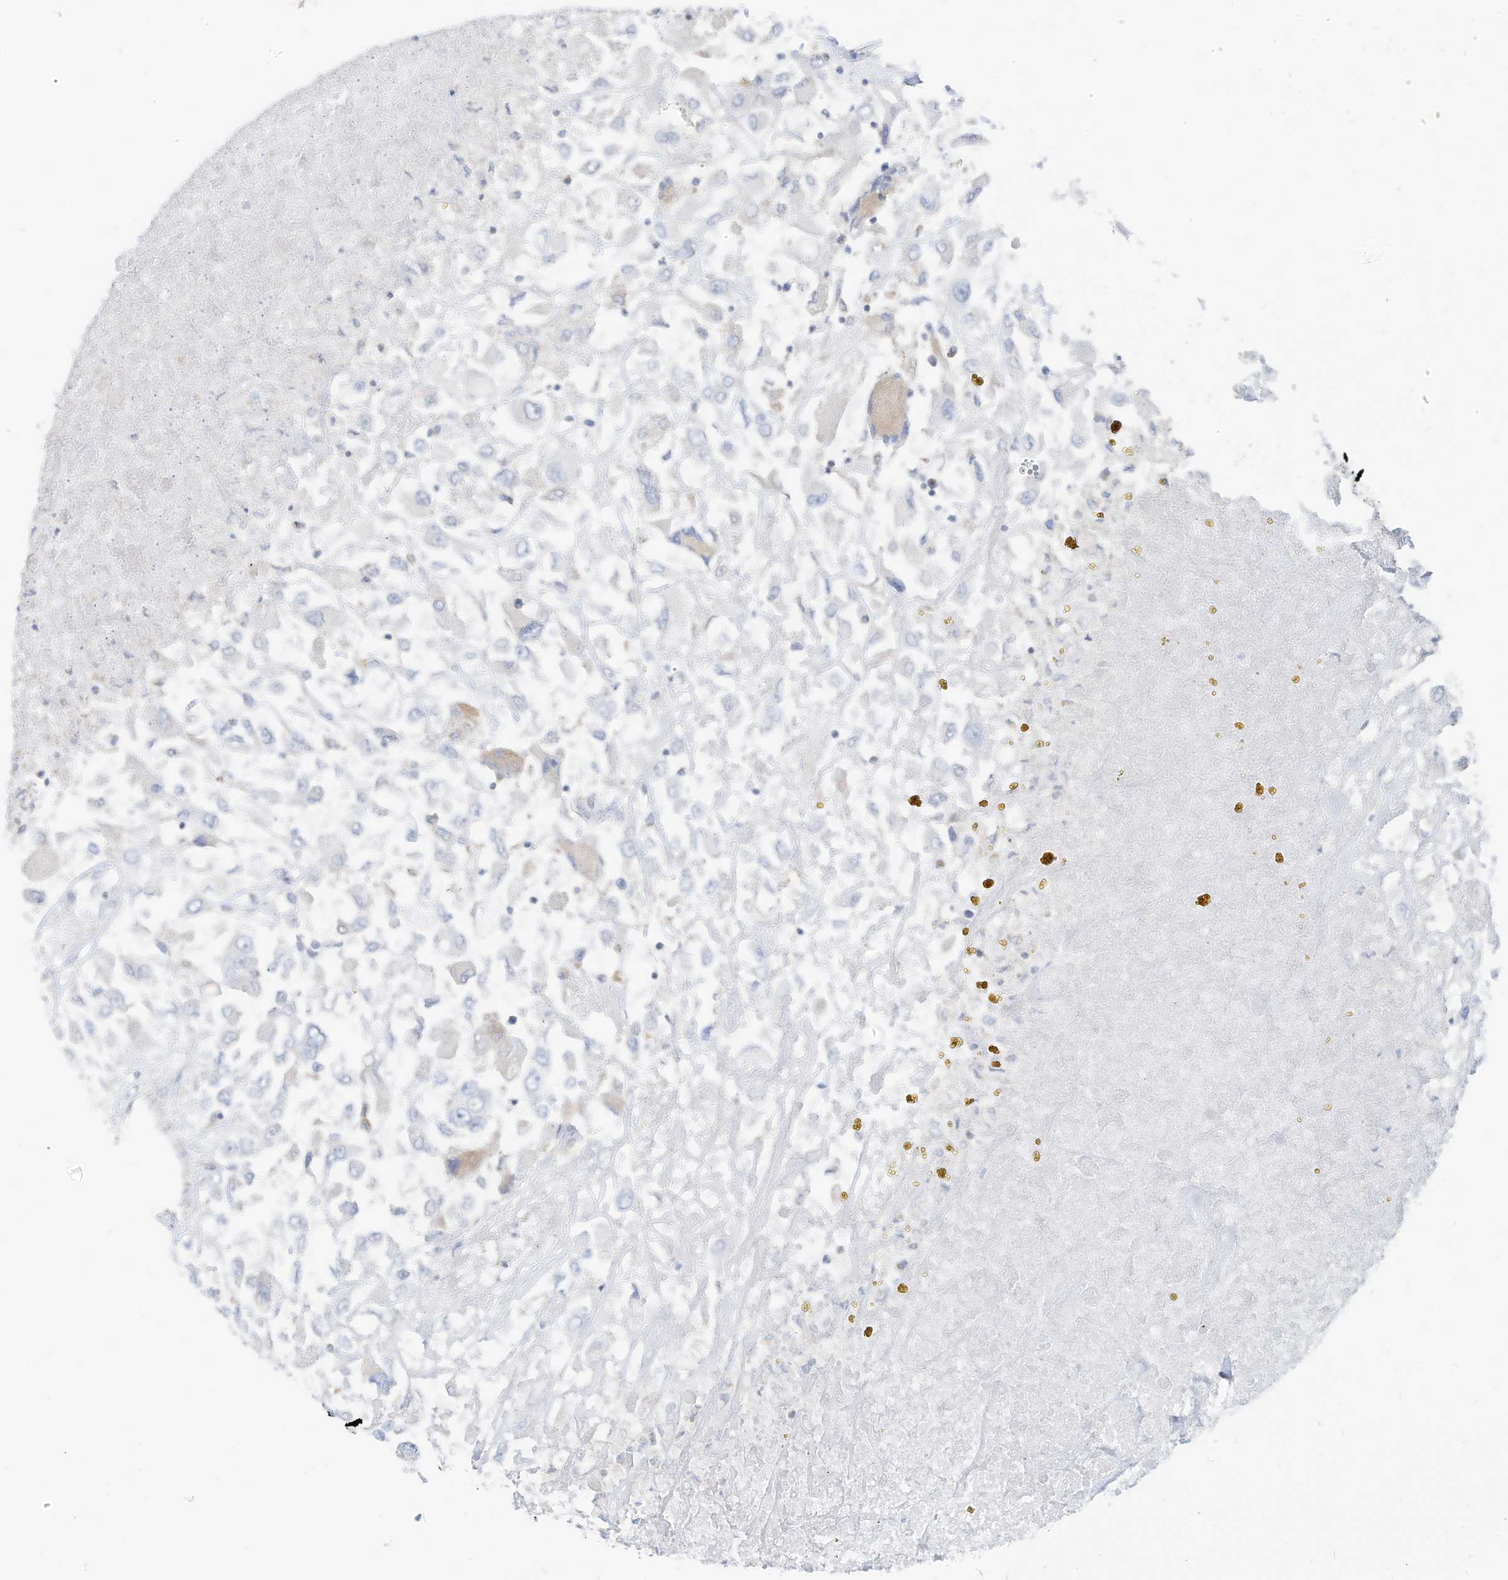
{"staining": {"intensity": "negative", "quantity": "none", "location": "none"}, "tissue": "renal cancer", "cell_type": "Tumor cells", "image_type": "cancer", "snomed": [{"axis": "morphology", "description": "Adenocarcinoma, NOS"}, {"axis": "topography", "description": "Kidney"}], "caption": "DAB (3,3'-diaminobenzidine) immunohistochemical staining of human adenocarcinoma (renal) reveals no significant positivity in tumor cells. The staining is performed using DAB brown chromogen with nuclei counter-stained in using hematoxylin.", "gene": "ETHE1", "patient": {"sex": "female", "age": 52}}